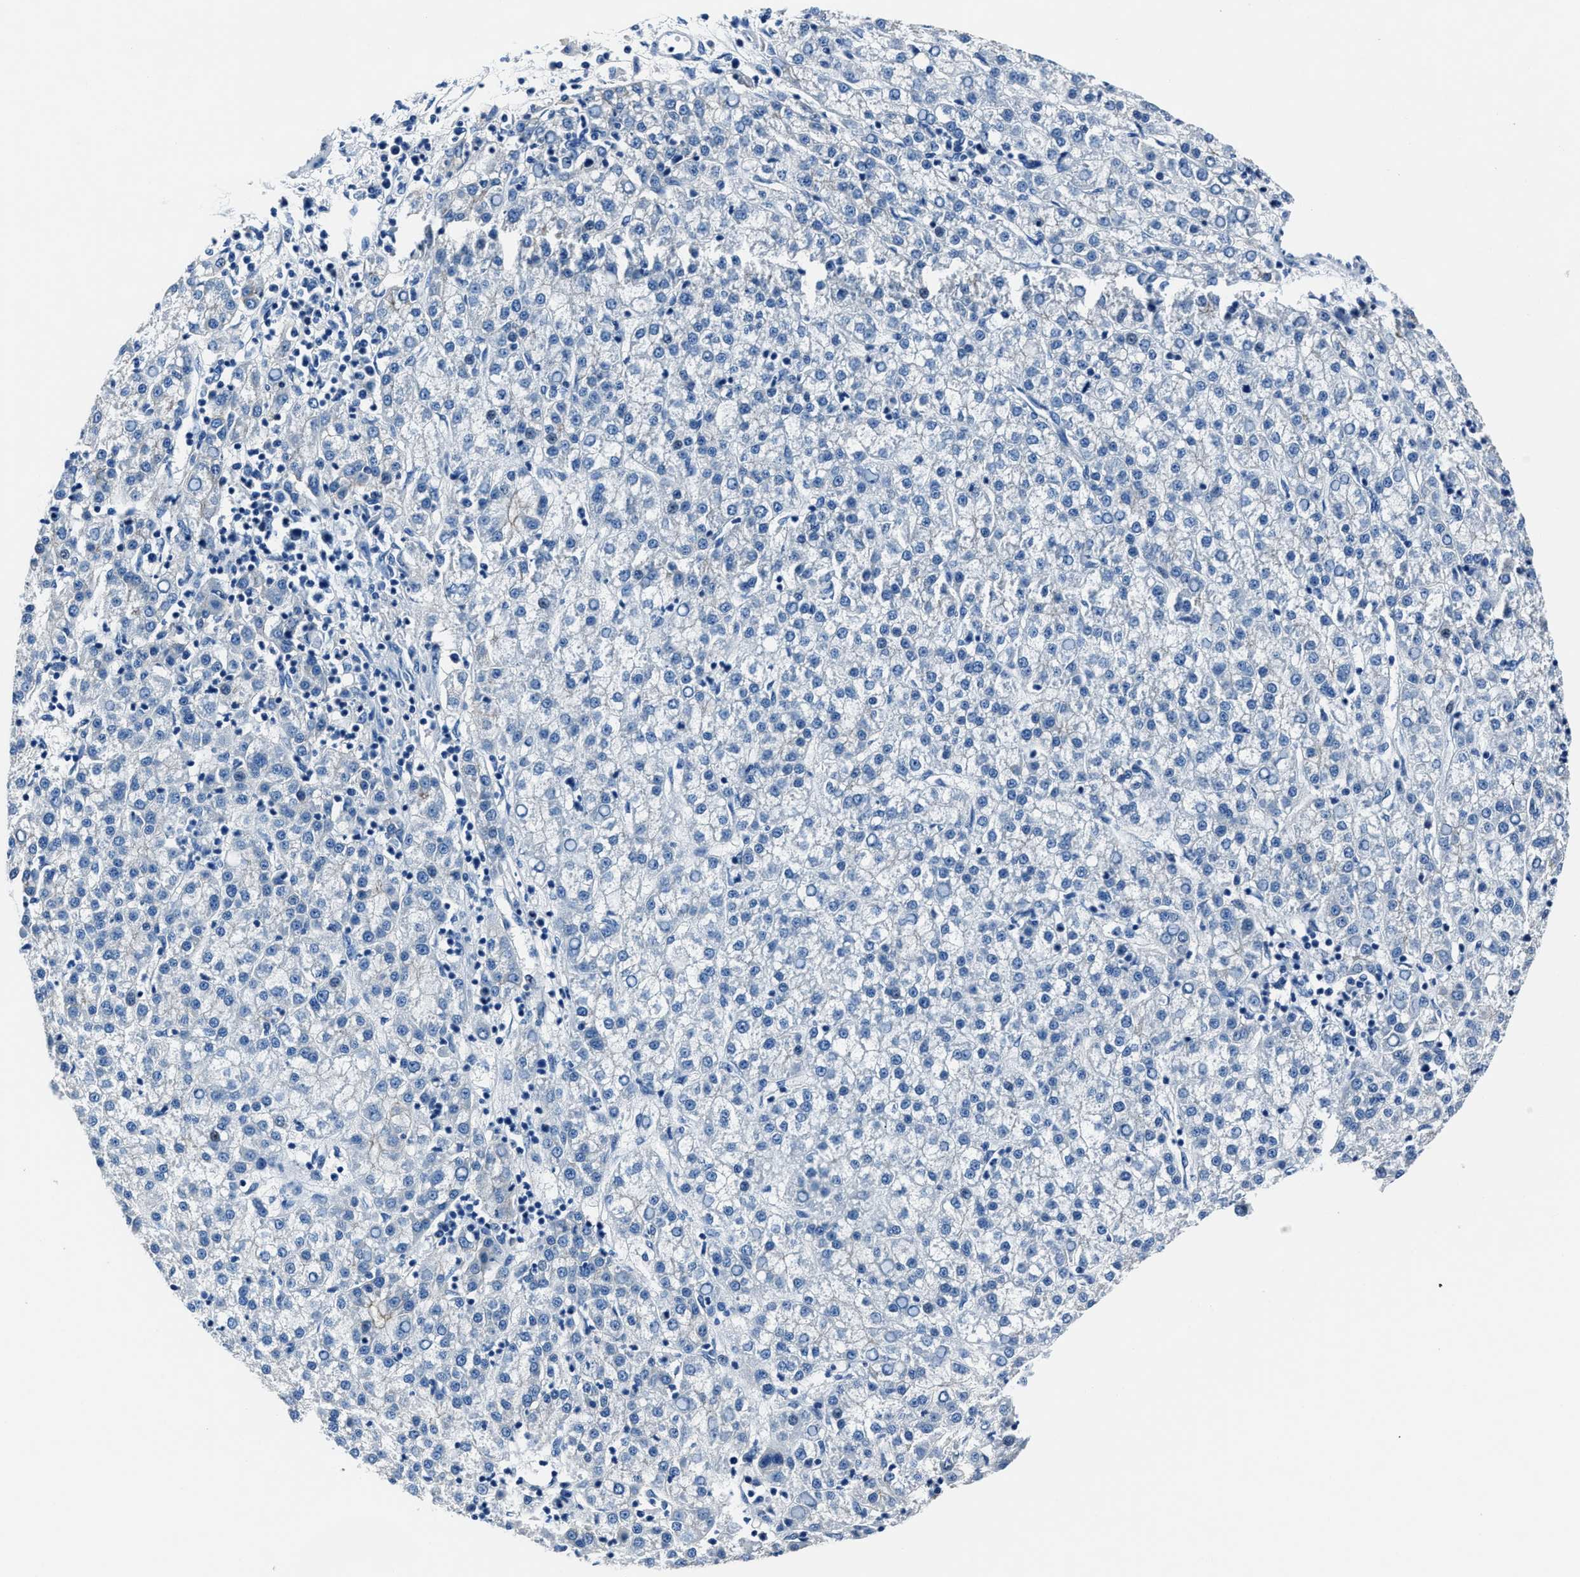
{"staining": {"intensity": "negative", "quantity": "none", "location": "none"}, "tissue": "liver cancer", "cell_type": "Tumor cells", "image_type": "cancer", "snomed": [{"axis": "morphology", "description": "Carcinoma, Hepatocellular, NOS"}, {"axis": "topography", "description": "Liver"}], "caption": "This is an immunohistochemistry (IHC) image of human liver hepatocellular carcinoma. There is no positivity in tumor cells.", "gene": "LMO7", "patient": {"sex": "female", "age": 58}}